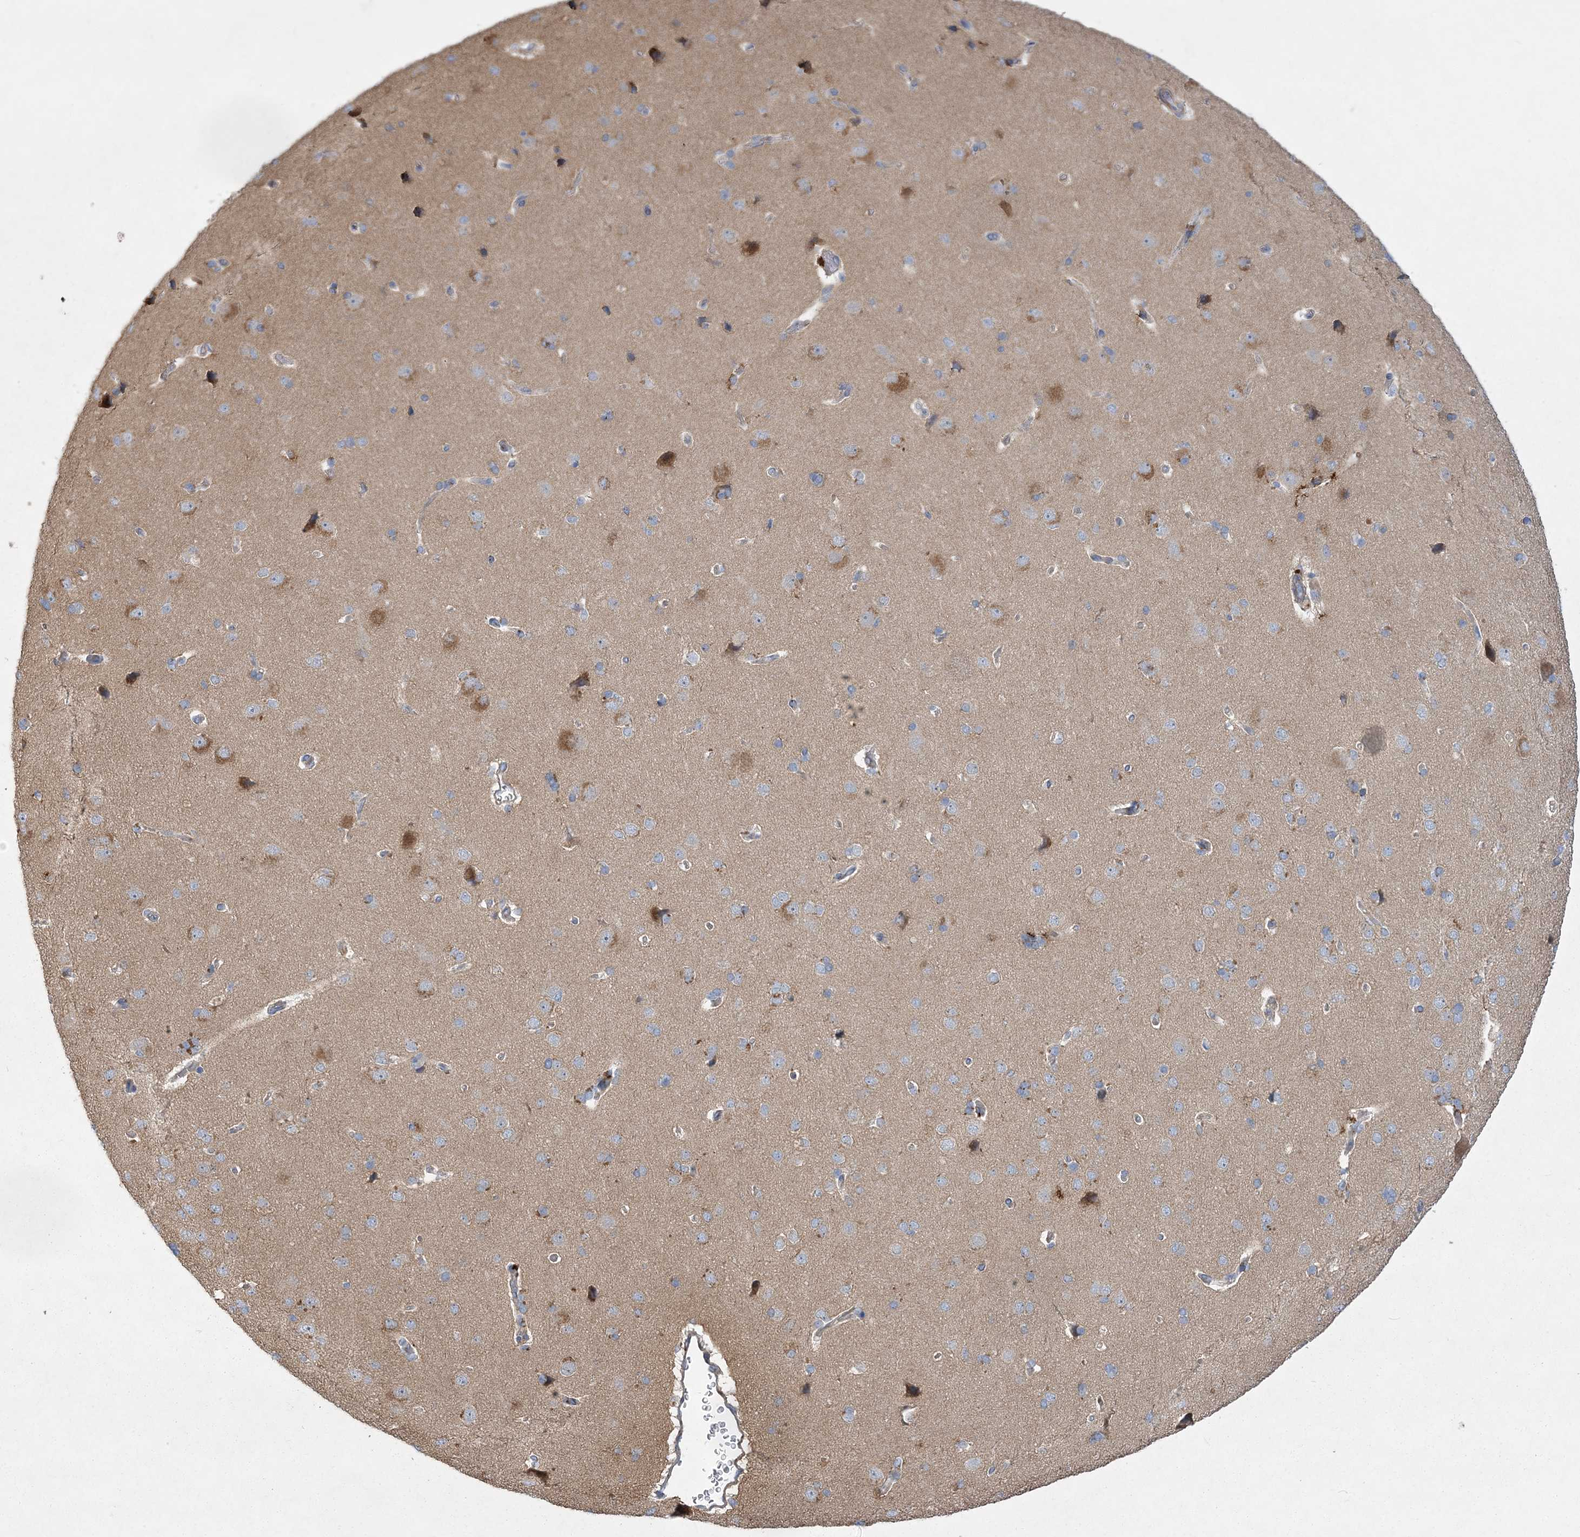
{"staining": {"intensity": "moderate", "quantity": "25%-75%", "location": "cytoplasmic/membranous"}, "tissue": "cerebral cortex", "cell_type": "Endothelial cells", "image_type": "normal", "snomed": [{"axis": "morphology", "description": "Normal tissue, NOS"}, {"axis": "topography", "description": "Cerebral cortex"}], "caption": "Brown immunohistochemical staining in benign human cerebral cortex exhibits moderate cytoplasmic/membranous expression in about 25%-75% of endothelial cells.", "gene": "CALN1", "patient": {"sex": "male", "age": 62}}